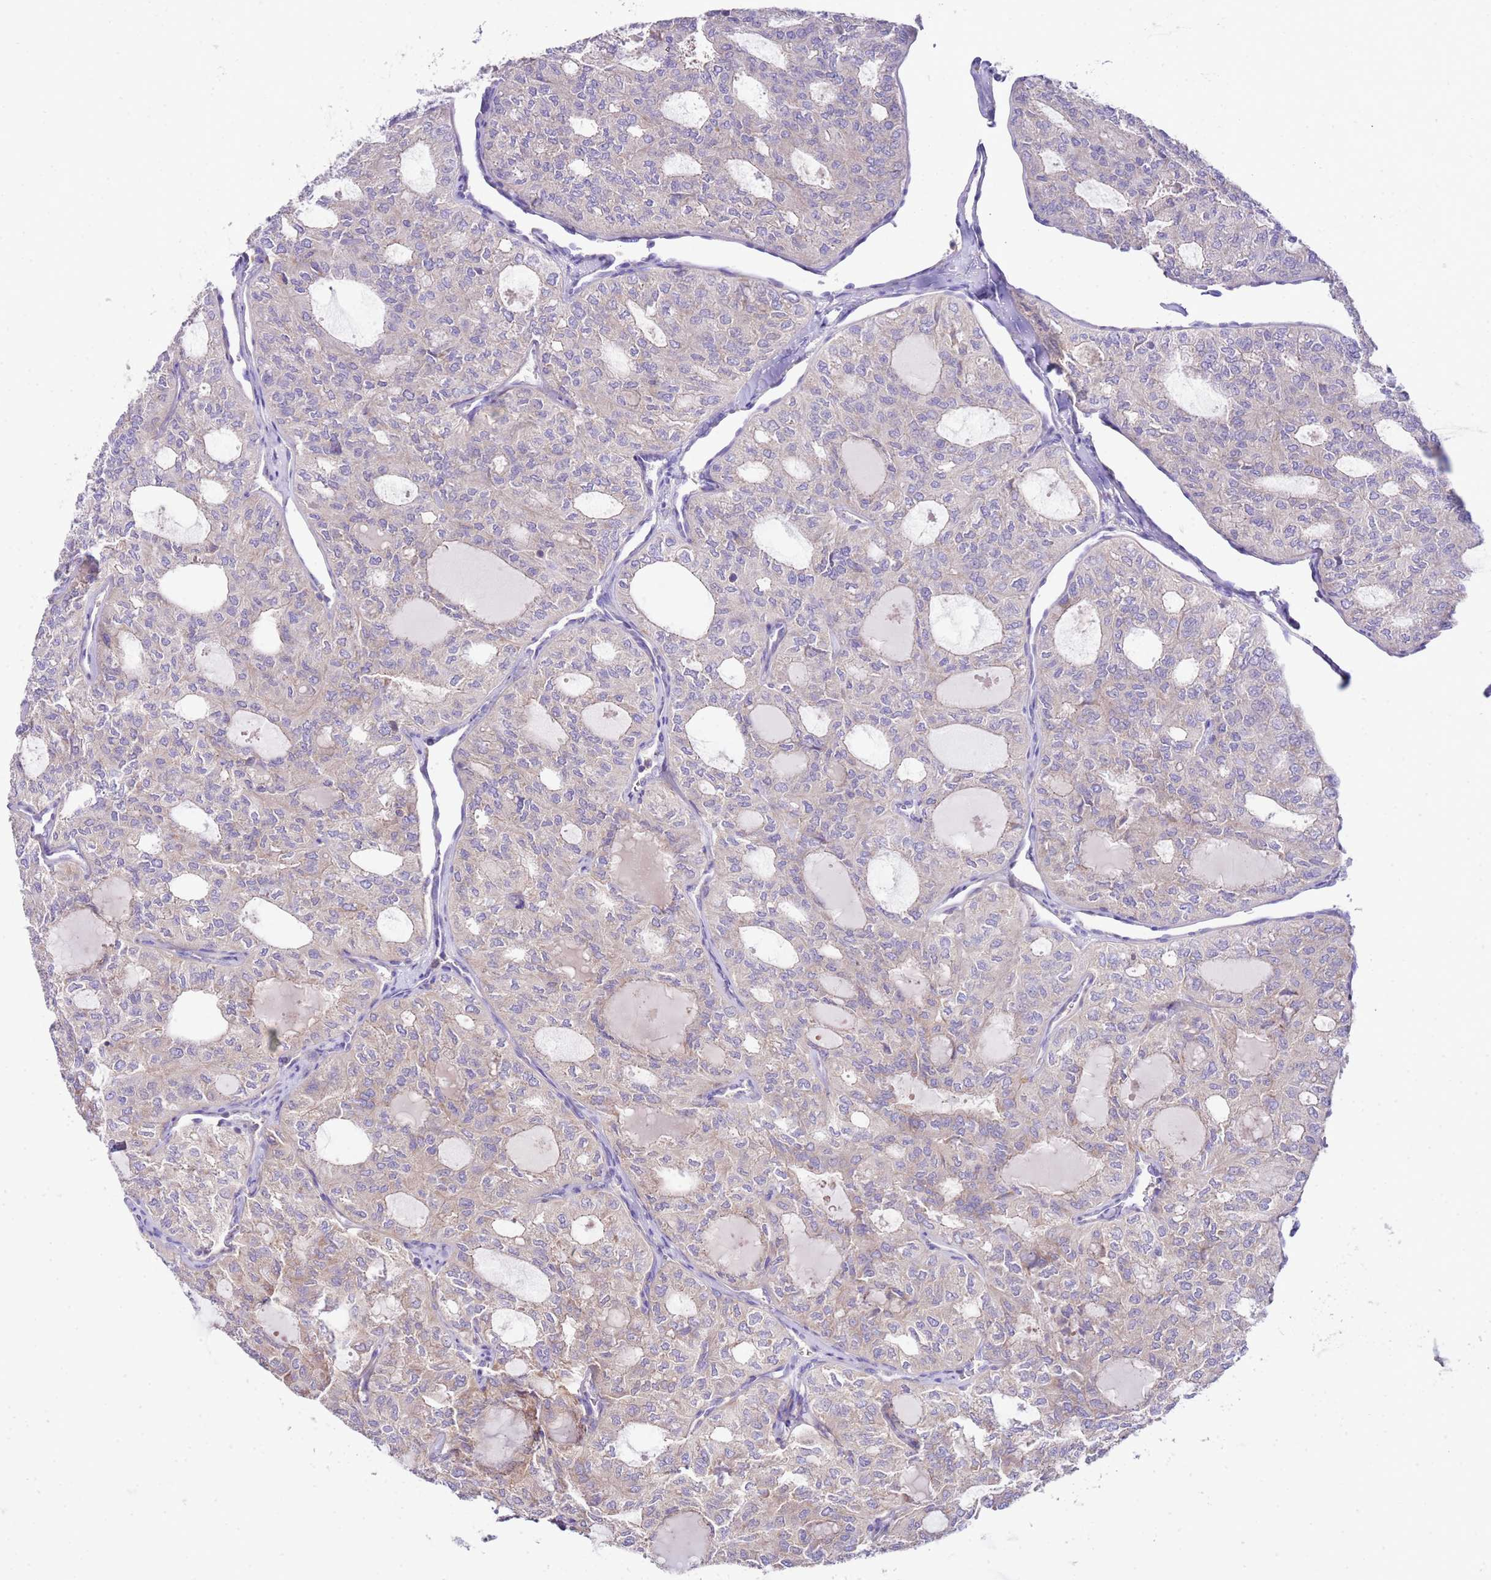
{"staining": {"intensity": "weak", "quantity": "<25%", "location": "cytoplasmic/membranous"}, "tissue": "thyroid cancer", "cell_type": "Tumor cells", "image_type": "cancer", "snomed": [{"axis": "morphology", "description": "Follicular adenoma carcinoma, NOS"}, {"axis": "topography", "description": "Thyroid gland"}], "caption": "This image is of thyroid cancer (follicular adenoma carcinoma) stained with IHC to label a protein in brown with the nuclei are counter-stained blue. There is no expression in tumor cells.", "gene": "RPS10", "patient": {"sex": "male", "age": 75}}